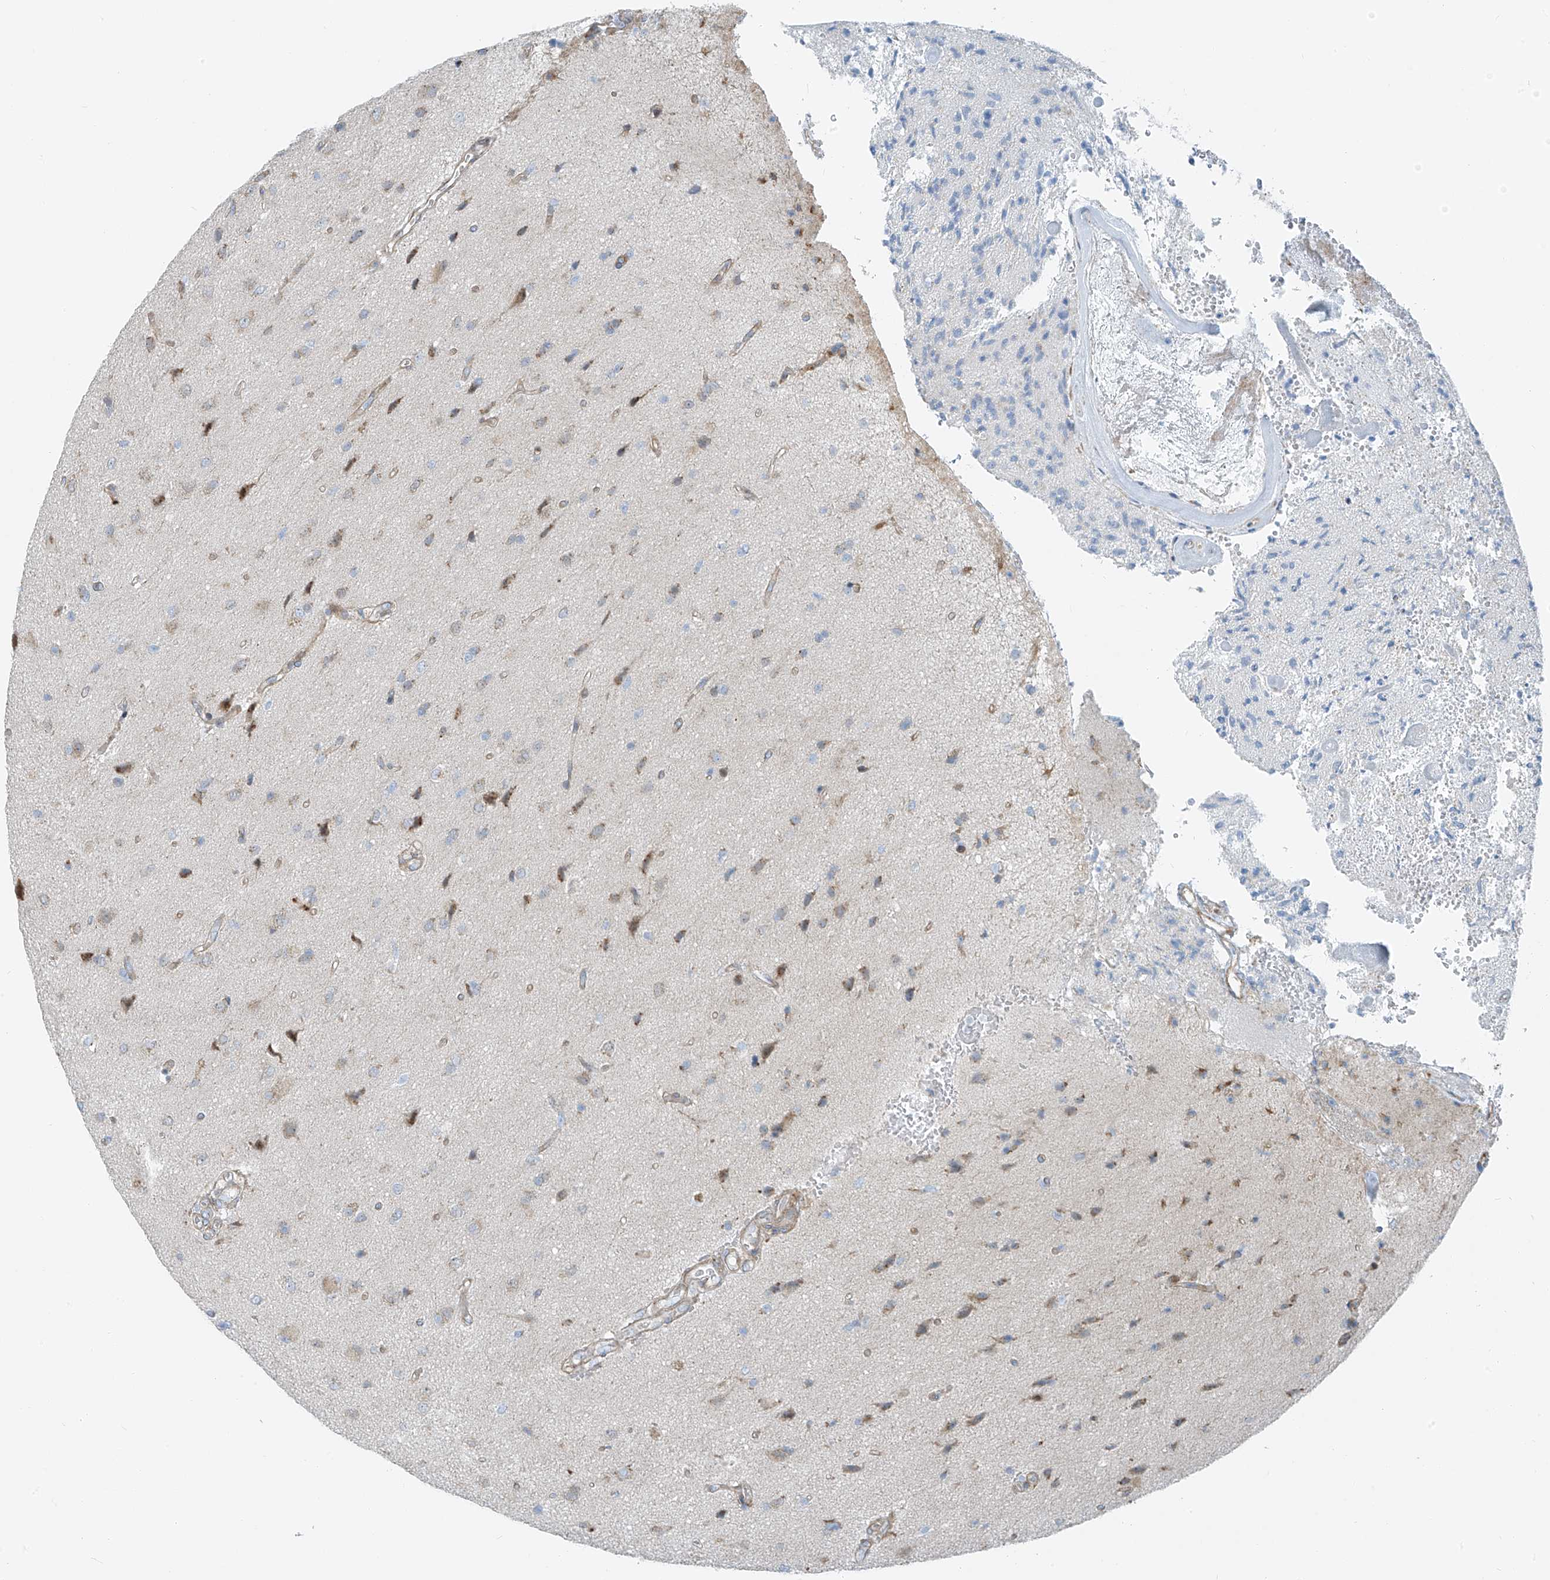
{"staining": {"intensity": "negative", "quantity": "none", "location": "none"}, "tissue": "glioma", "cell_type": "Tumor cells", "image_type": "cancer", "snomed": [{"axis": "morphology", "description": "Glioma, malignant, High grade"}, {"axis": "topography", "description": "Brain"}], "caption": "There is no significant staining in tumor cells of glioma. (DAB IHC, high magnification).", "gene": "HIC2", "patient": {"sex": "male", "age": 72}}